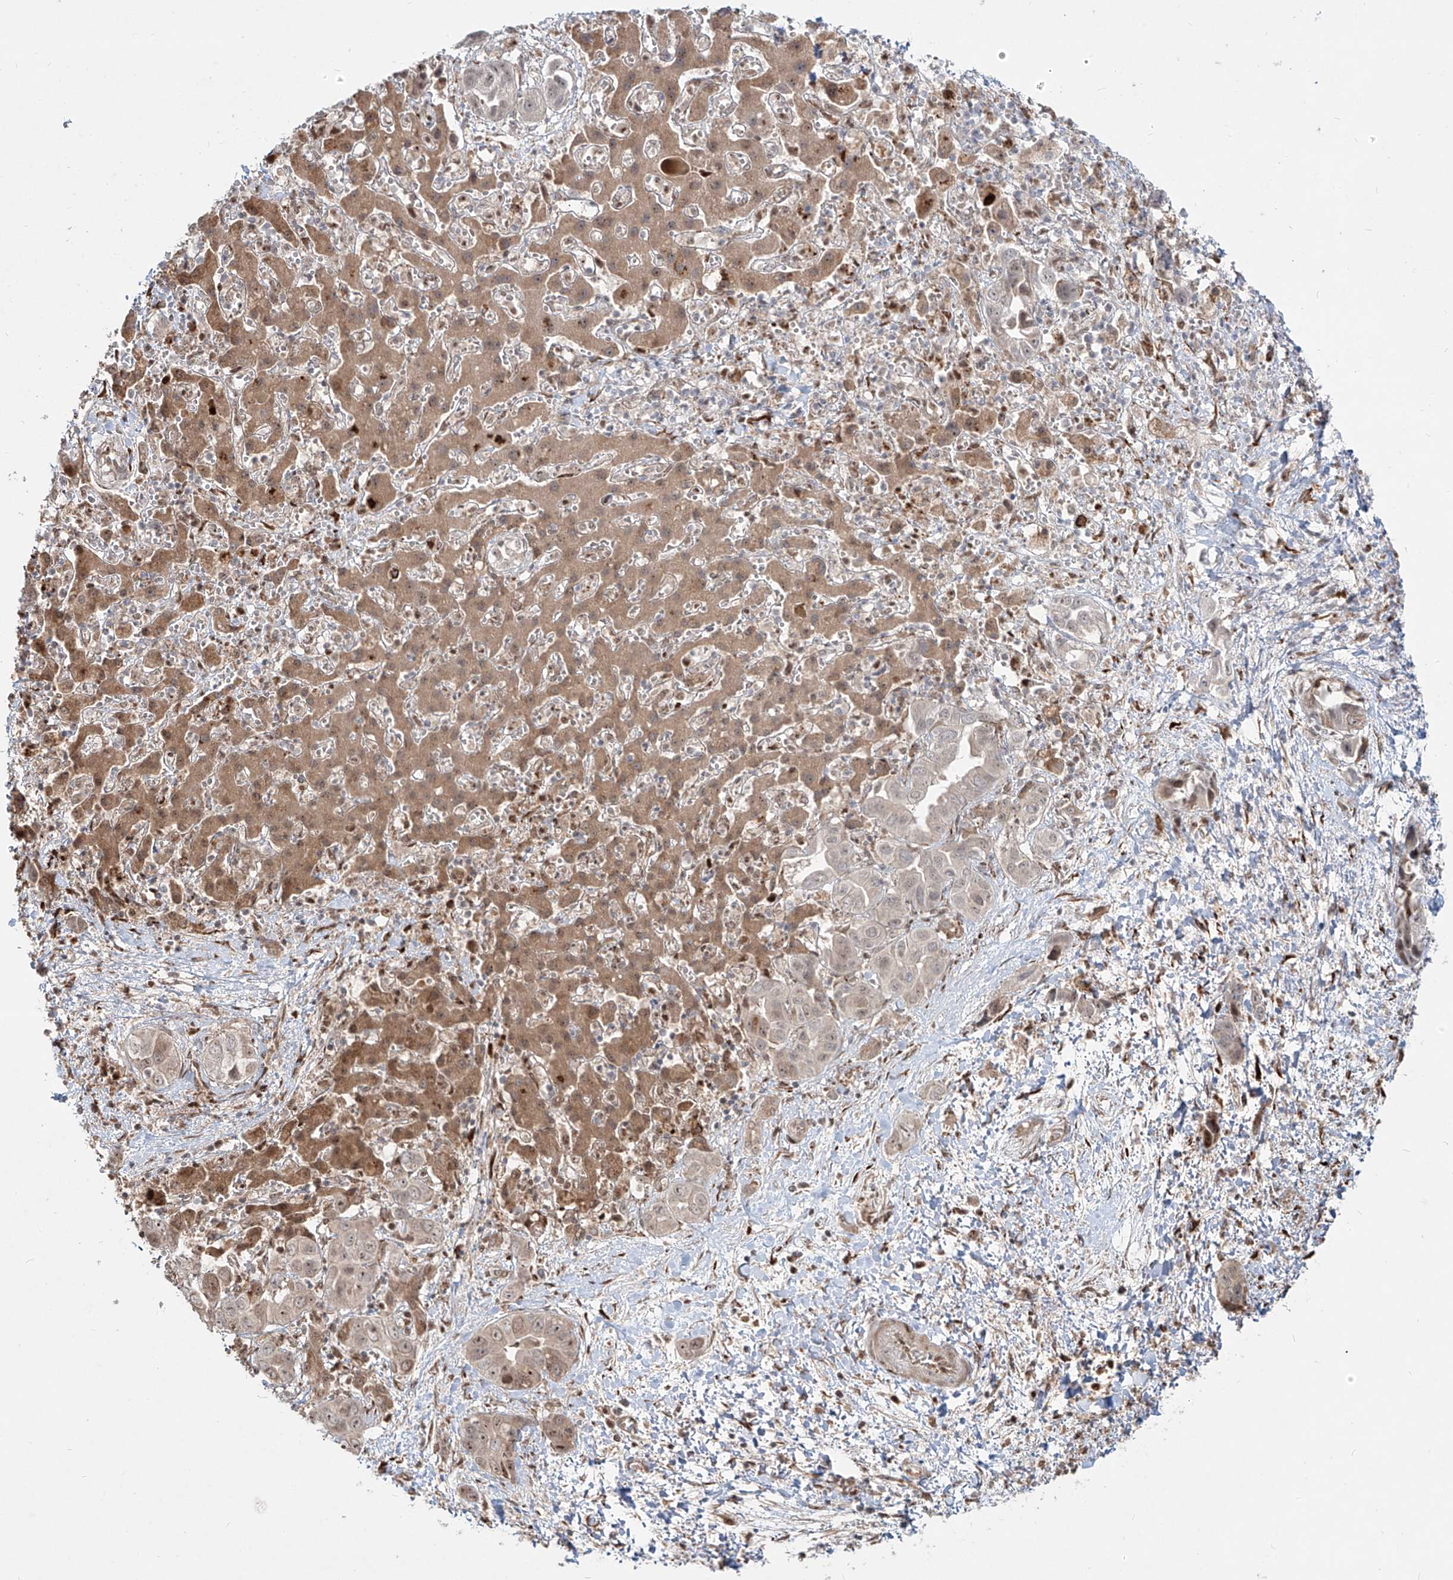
{"staining": {"intensity": "moderate", "quantity": ">75%", "location": "nuclear"}, "tissue": "liver cancer", "cell_type": "Tumor cells", "image_type": "cancer", "snomed": [{"axis": "morphology", "description": "Cholangiocarcinoma"}, {"axis": "topography", "description": "Liver"}], "caption": "Liver cancer was stained to show a protein in brown. There is medium levels of moderate nuclear positivity in about >75% of tumor cells.", "gene": "ZNF710", "patient": {"sex": "female", "age": 52}}